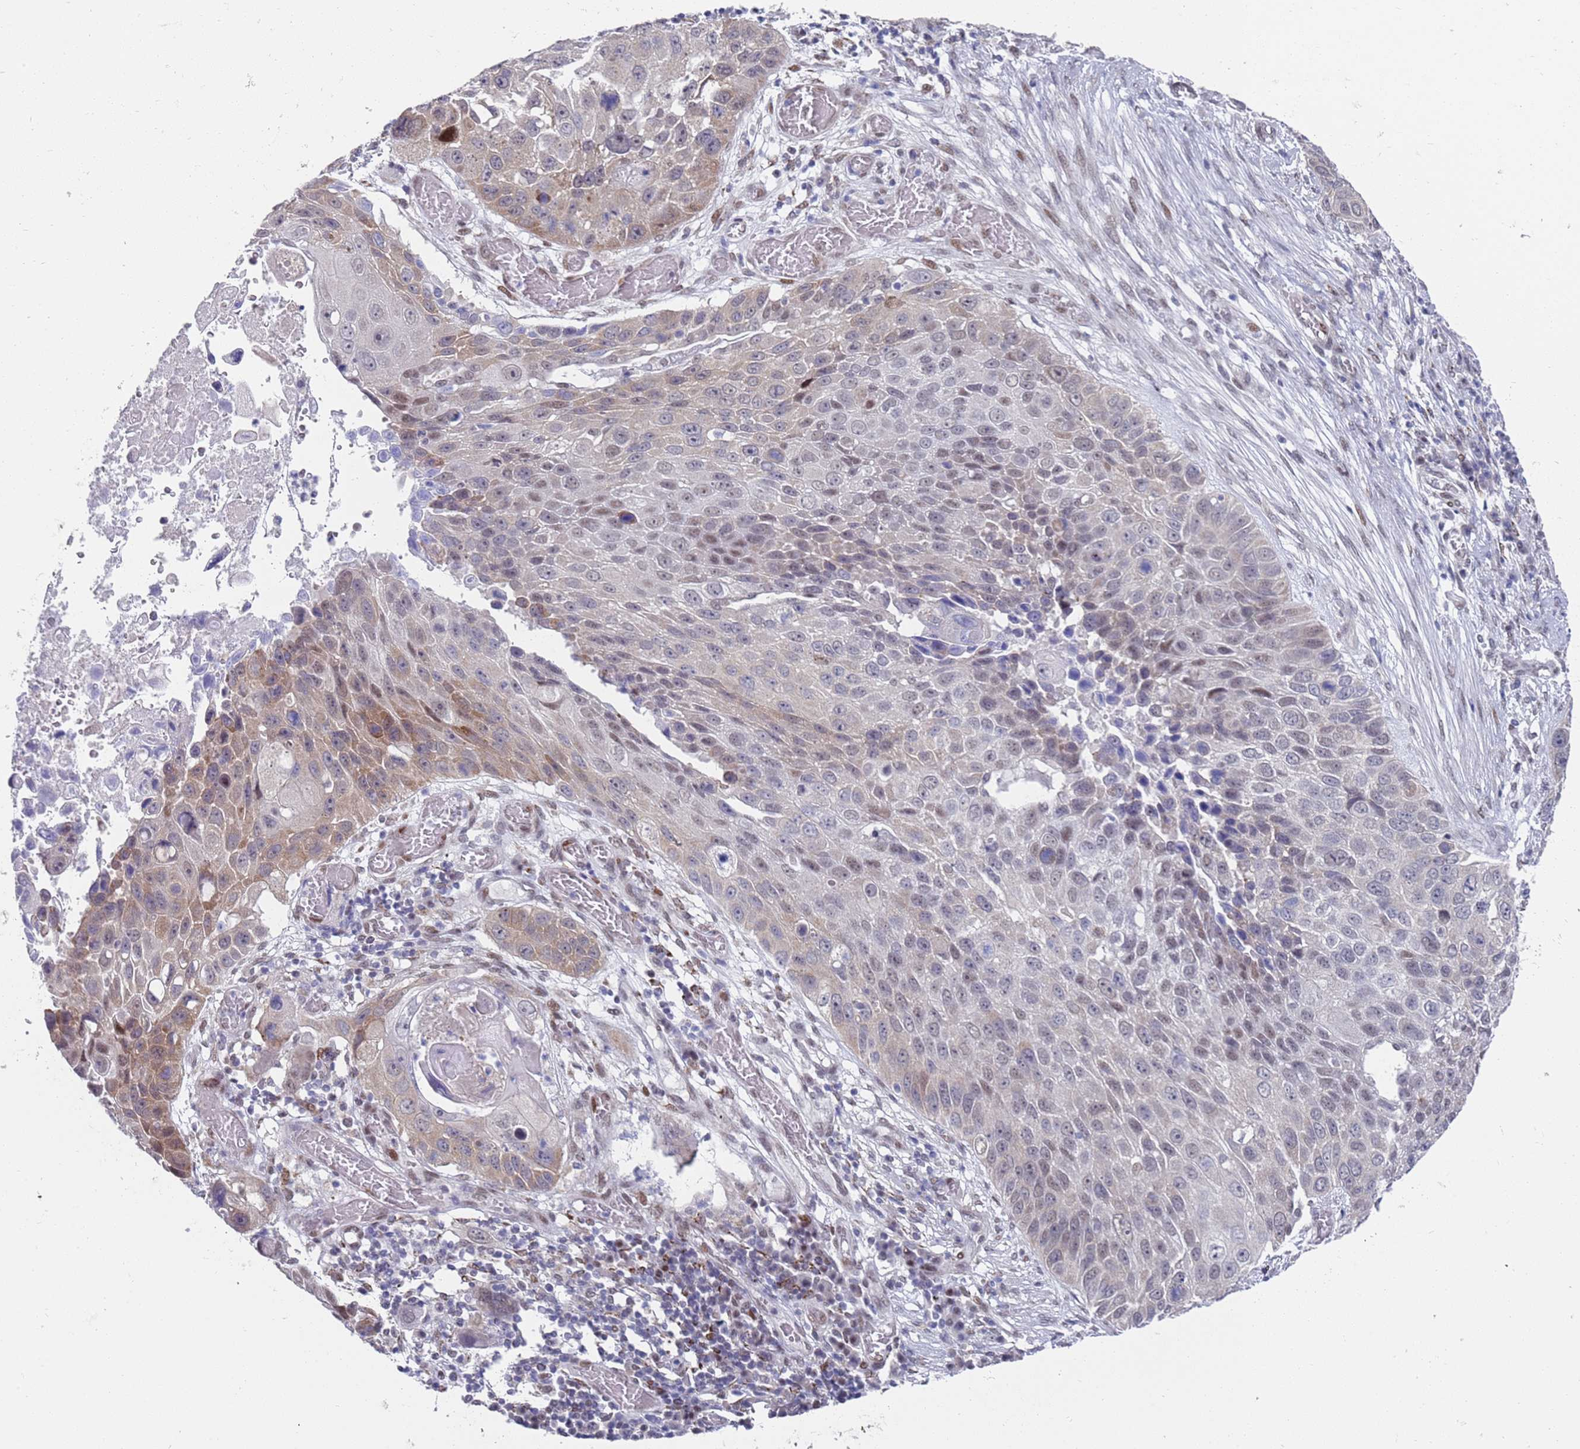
{"staining": {"intensity": "moderate", "quantity": "<25%", "location": "cytoplasmic/membranous,nuclear"}, "tissue": "lung cancer", "cell_type": "Tumor cells", "image_type": "cancer", "snomed": [{"axis": "morphology", "description": "Squamous cell carcinoma, NOS"}, {"axis": "topography", "description": "Lung"}], "caption": "Immunohistochemistry of human squamous cell carcinoma (lung) demonstrates low levels of moderate cytoplasmic/membranous and nuclear positivity in approximately <25% of tumor cells.", "gene": "COPS6", "patient": {"sex": "male", "age": 61}}